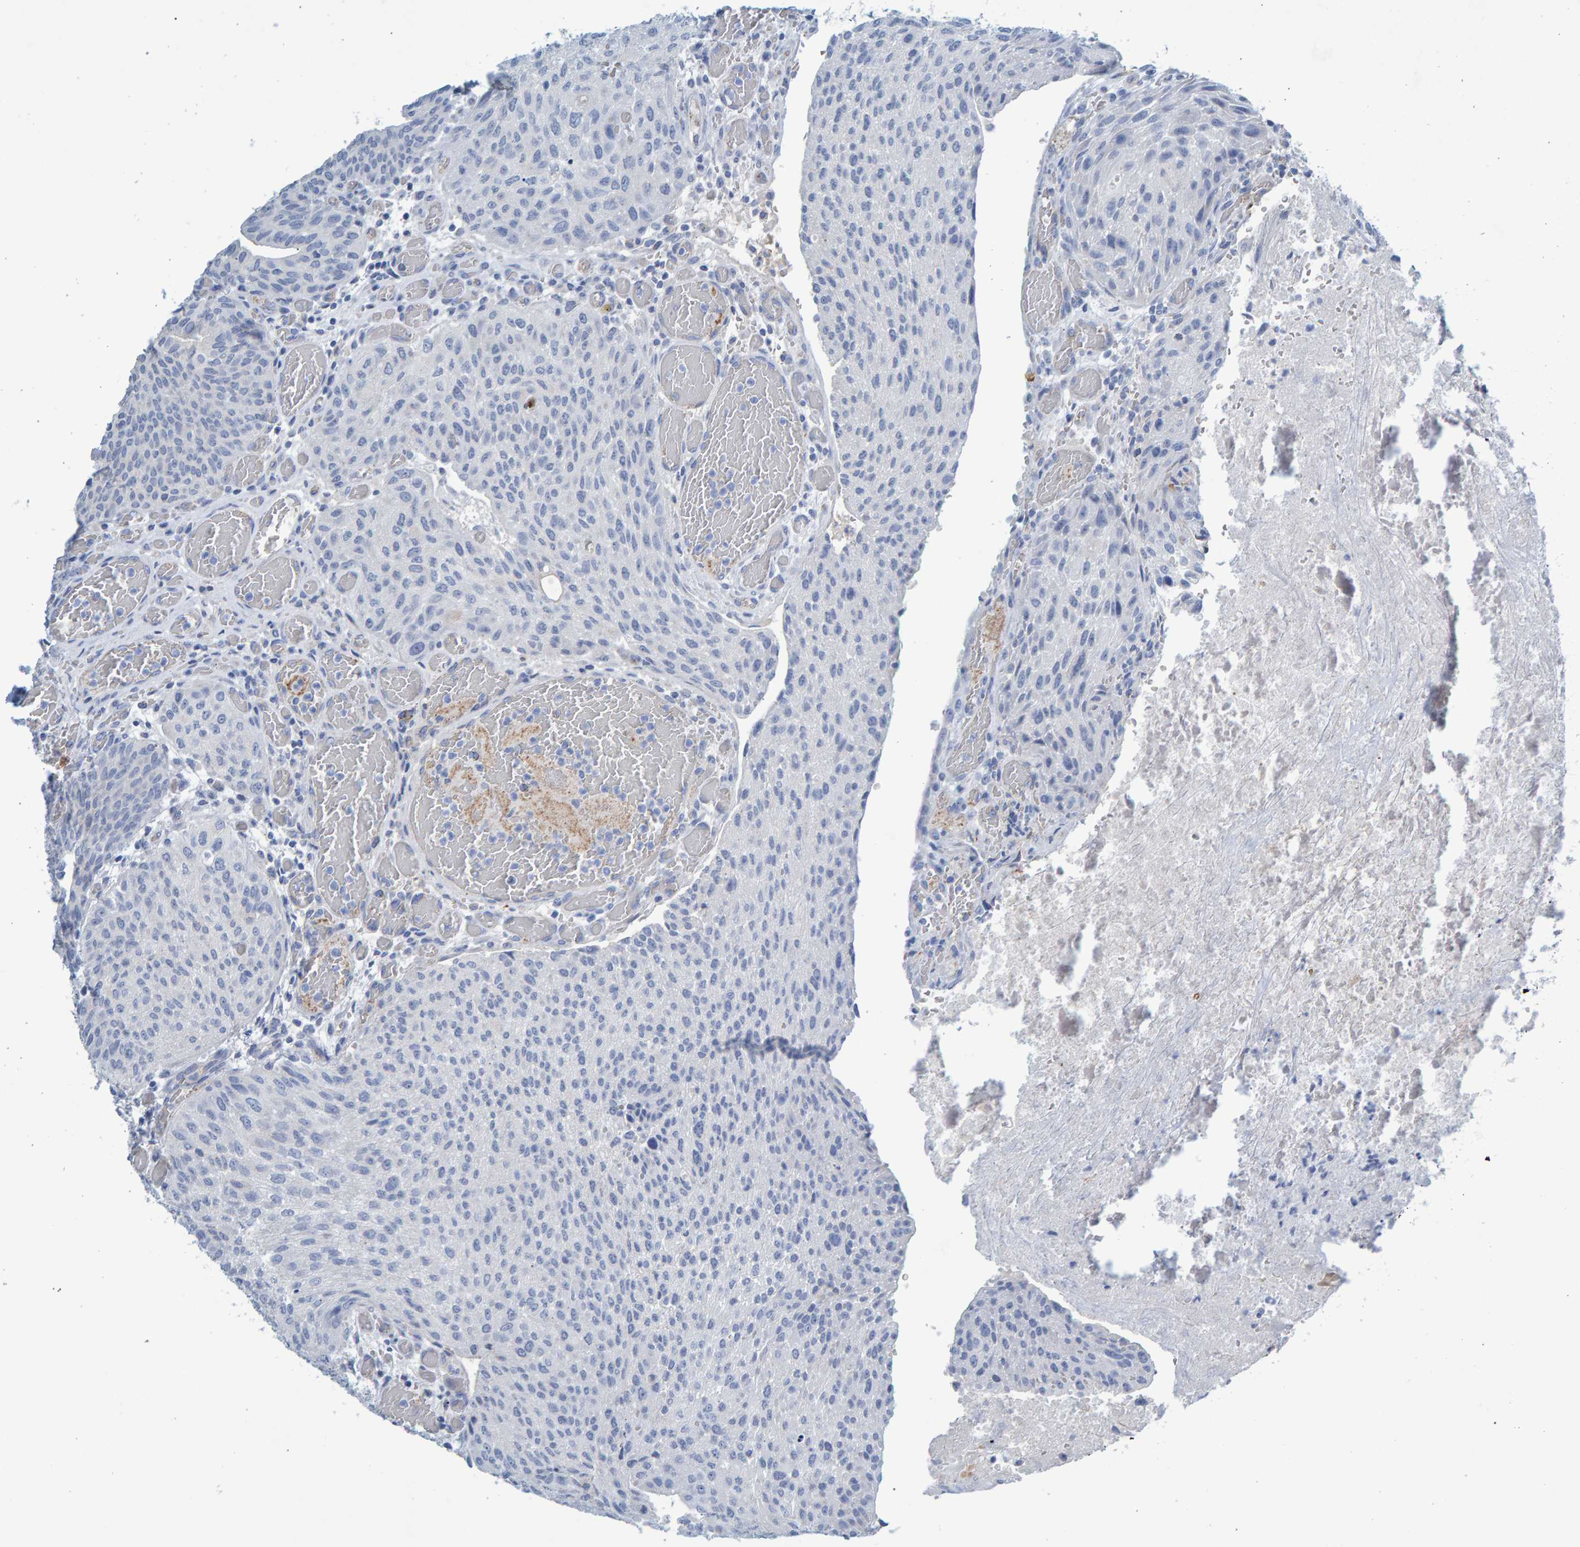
{"staining": {"intensity": "negative", "quantity": "none", "location": "none"}, "tissue": "urothelial cancer", "cell_type": "Tumor cells", "image_type": "cancer", "snomed": [{"axis": "morphology", "description": "Urothelial carcinoma, Low grade"}, {"axis": "morphology", "description": "Urothelial carcinoma, High grade"}, {"axis": "topography", "description": "Urinary bladder"}], "caption": "Protein analysis of urothelial cancer displays no significant expression in tumor cells.", "gene": "SLC34A3", "patient": {"sex": "male", "age": 35}}